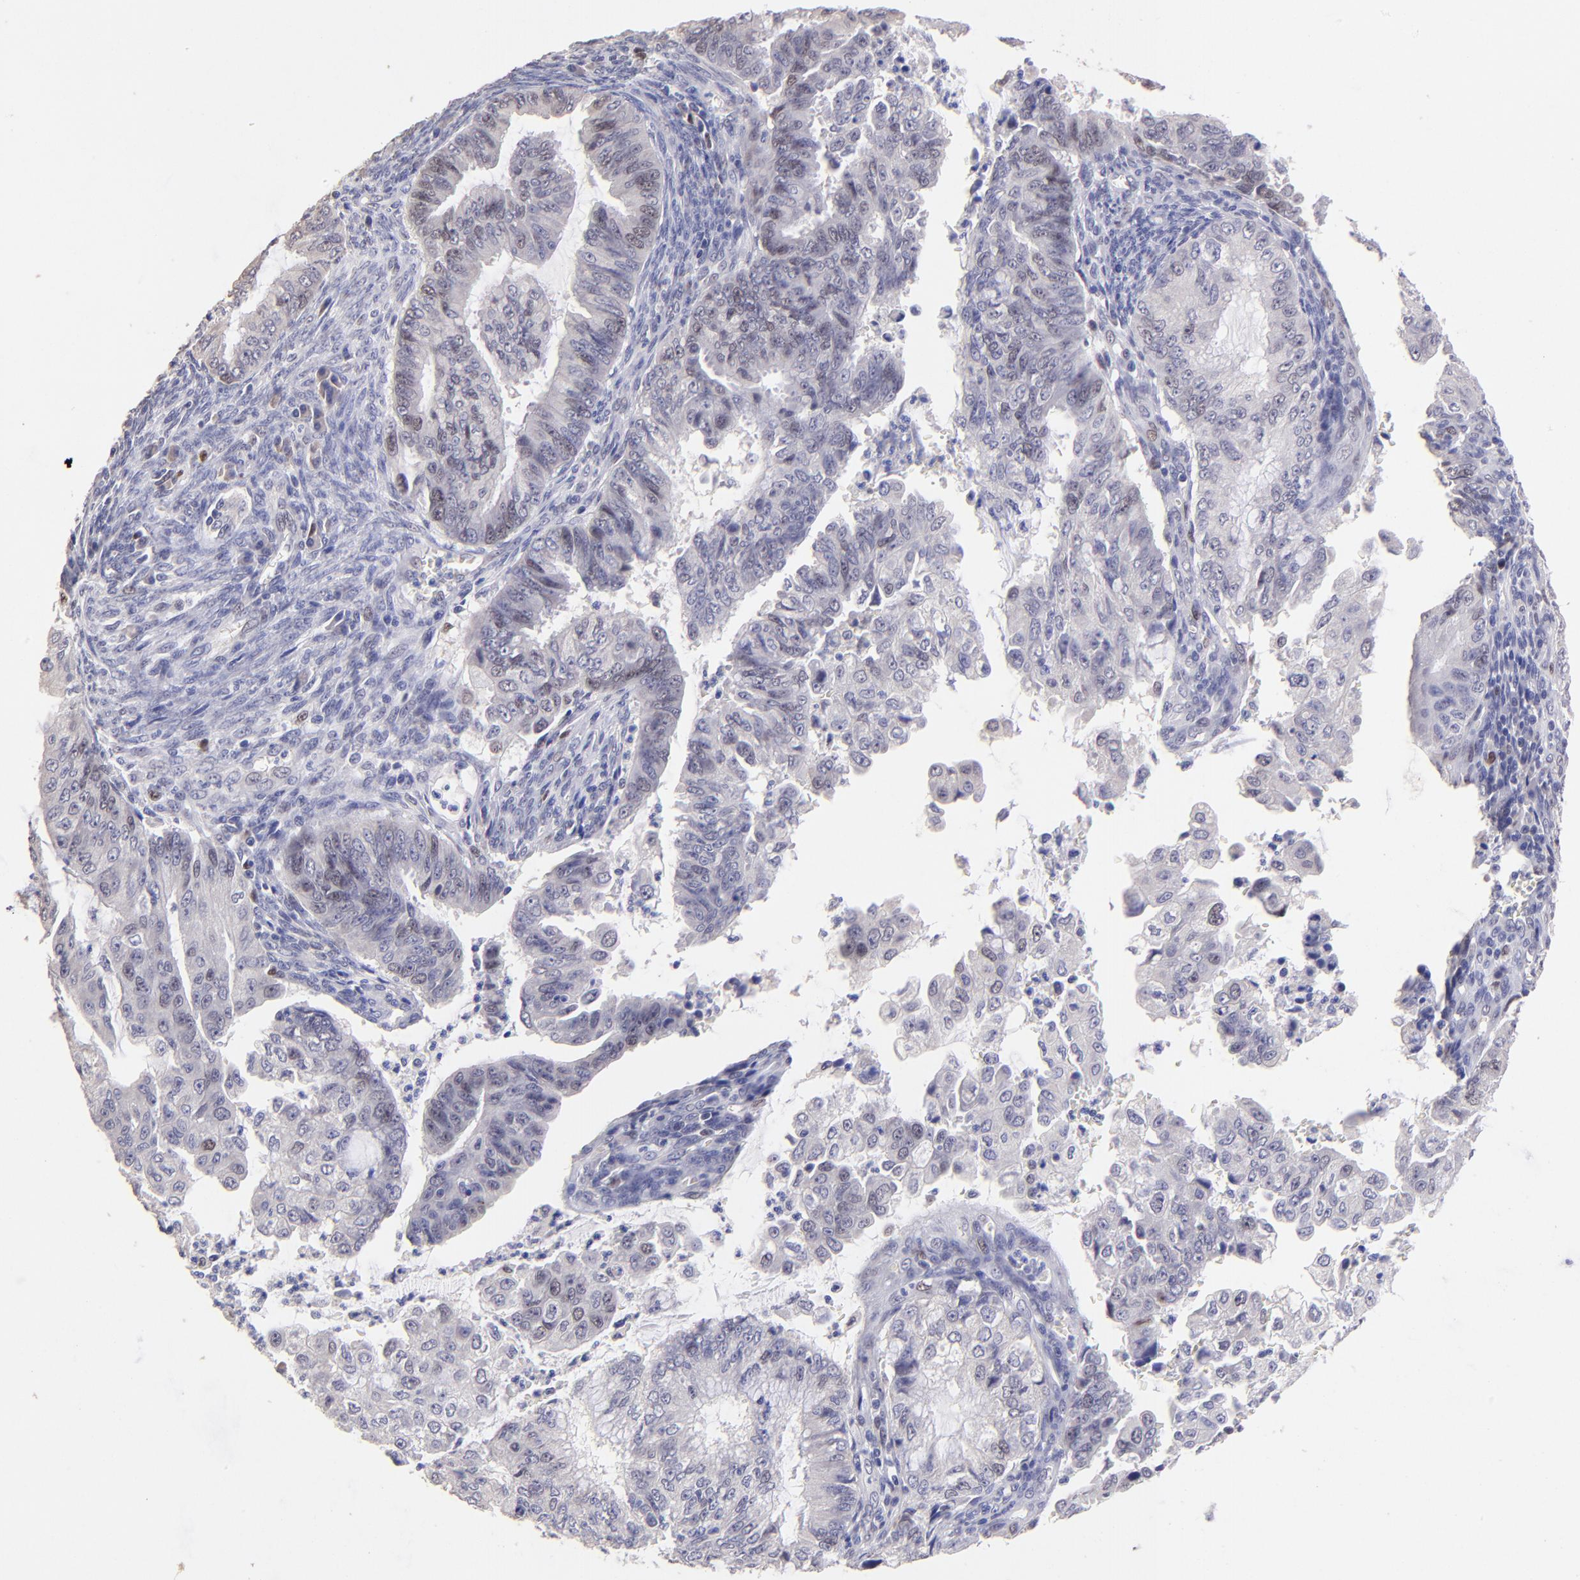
{"staining": {"intensity": "weak", "quantity": "25%-75%", "location": "nuclear"}, "tissue": "endometrial cancer", "cell_type": "Tumor cells", "image_type": "cancer", "snomed": [{"axis": "morphology", "description": "Adenocarcinoma, NOS"}, {"axis": "topography", "description": "Endometrium"}], "caption": "This image demonstrates IHC staining of human endometrial cancer, with low weak nuclear staining in about 25%-75% of tumor cells.", "gene": "DNMT1", "patient": {"sex": "female", "age": 75}}